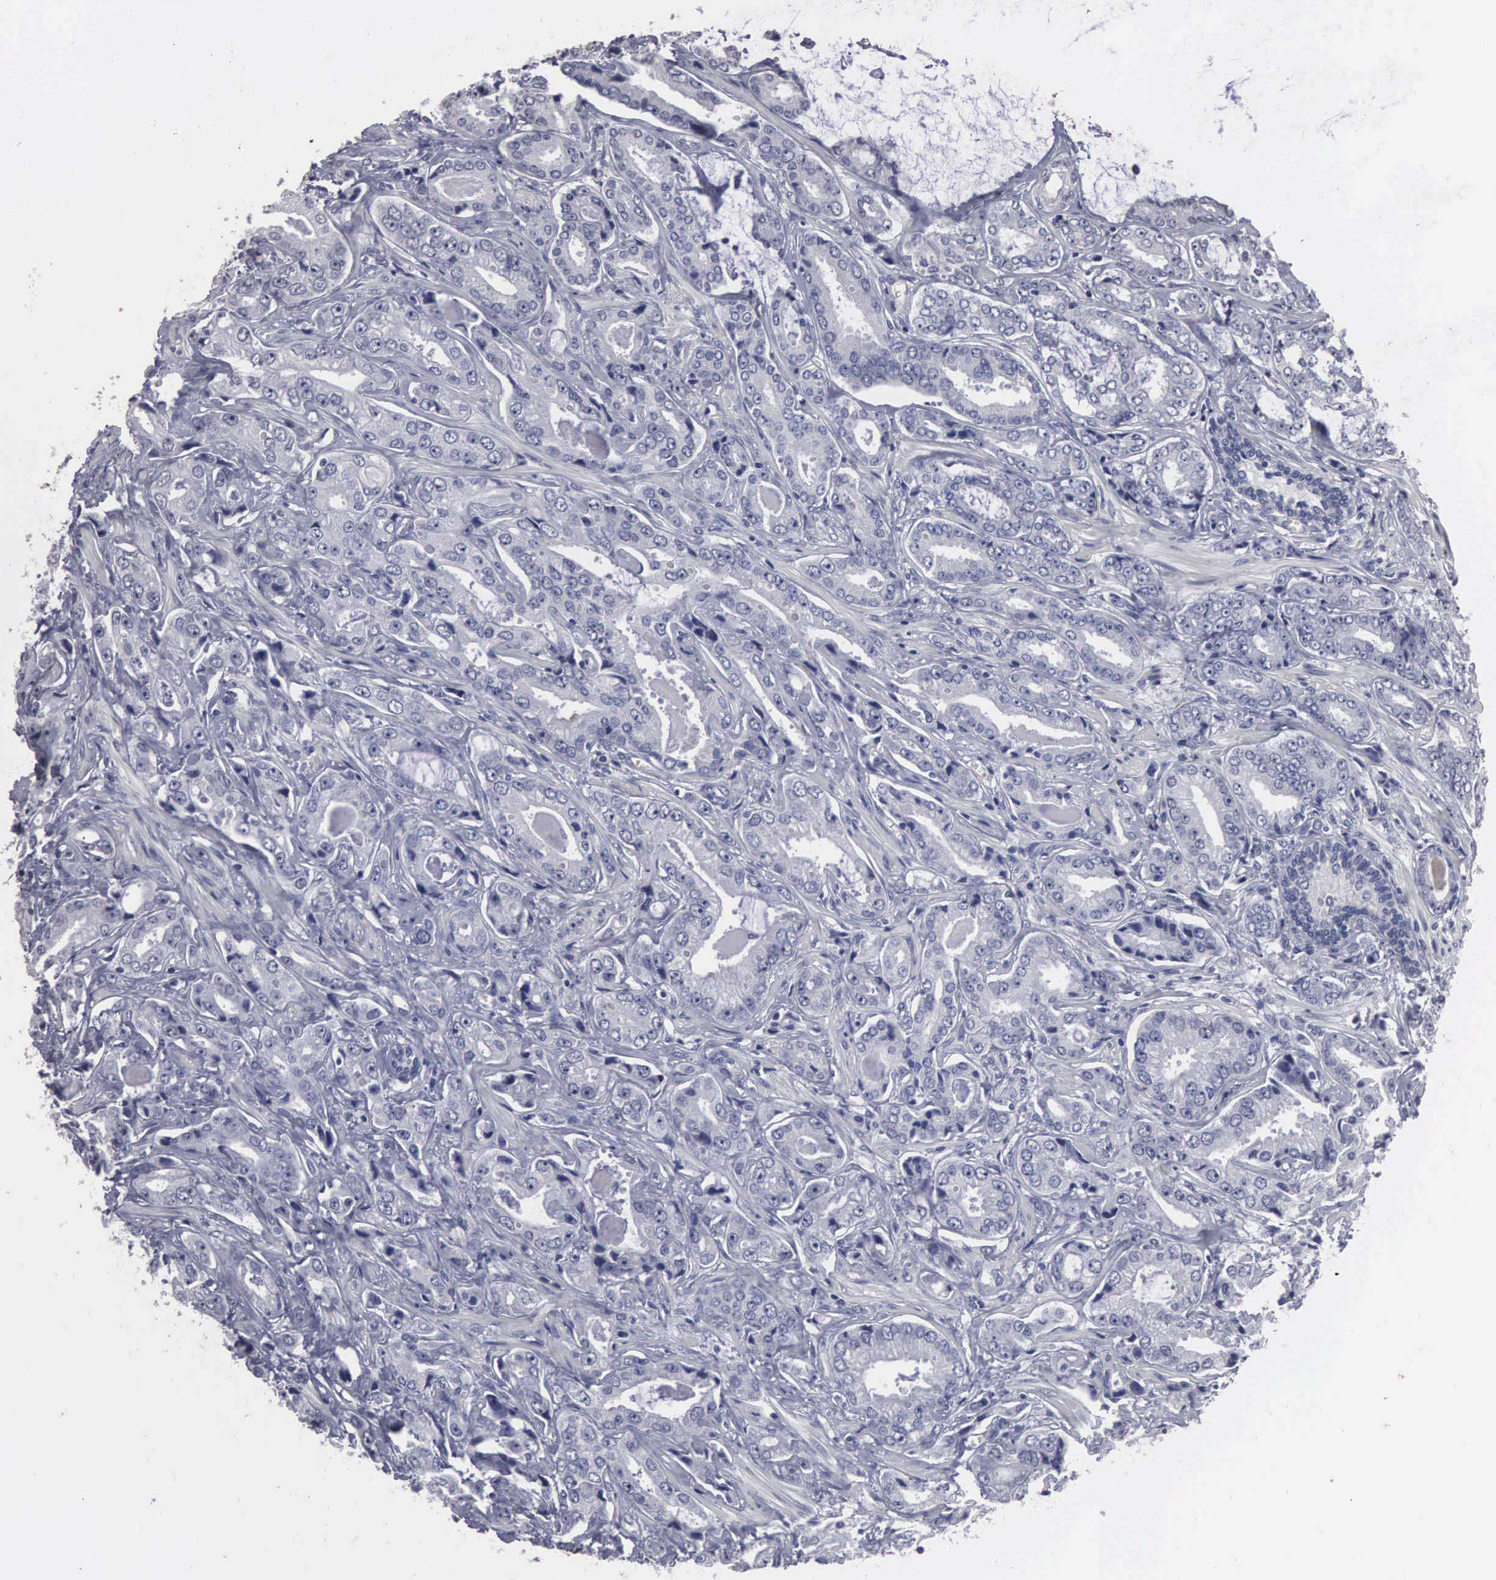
{"staining": {"intensity": "negative", "quantity": "none", "location": "none"}, "tissue": "prostate cancer", "cell_type": "Tumor cells", "image_type": "cancer", "snomed": [{"axis": "morphology", "description": "Adenocarcinoma, Low grade"}, {"axis": "topography", "description": "Prostate"}], "caption": "Immunohistochemistry micrograph of prostate adenocarcinoma (low-grade) stained for a protein (brown), which demonstrates no expression in tumor cells.", "gene": "UPB1", "patient": {"sex": "male", "age": 65}}